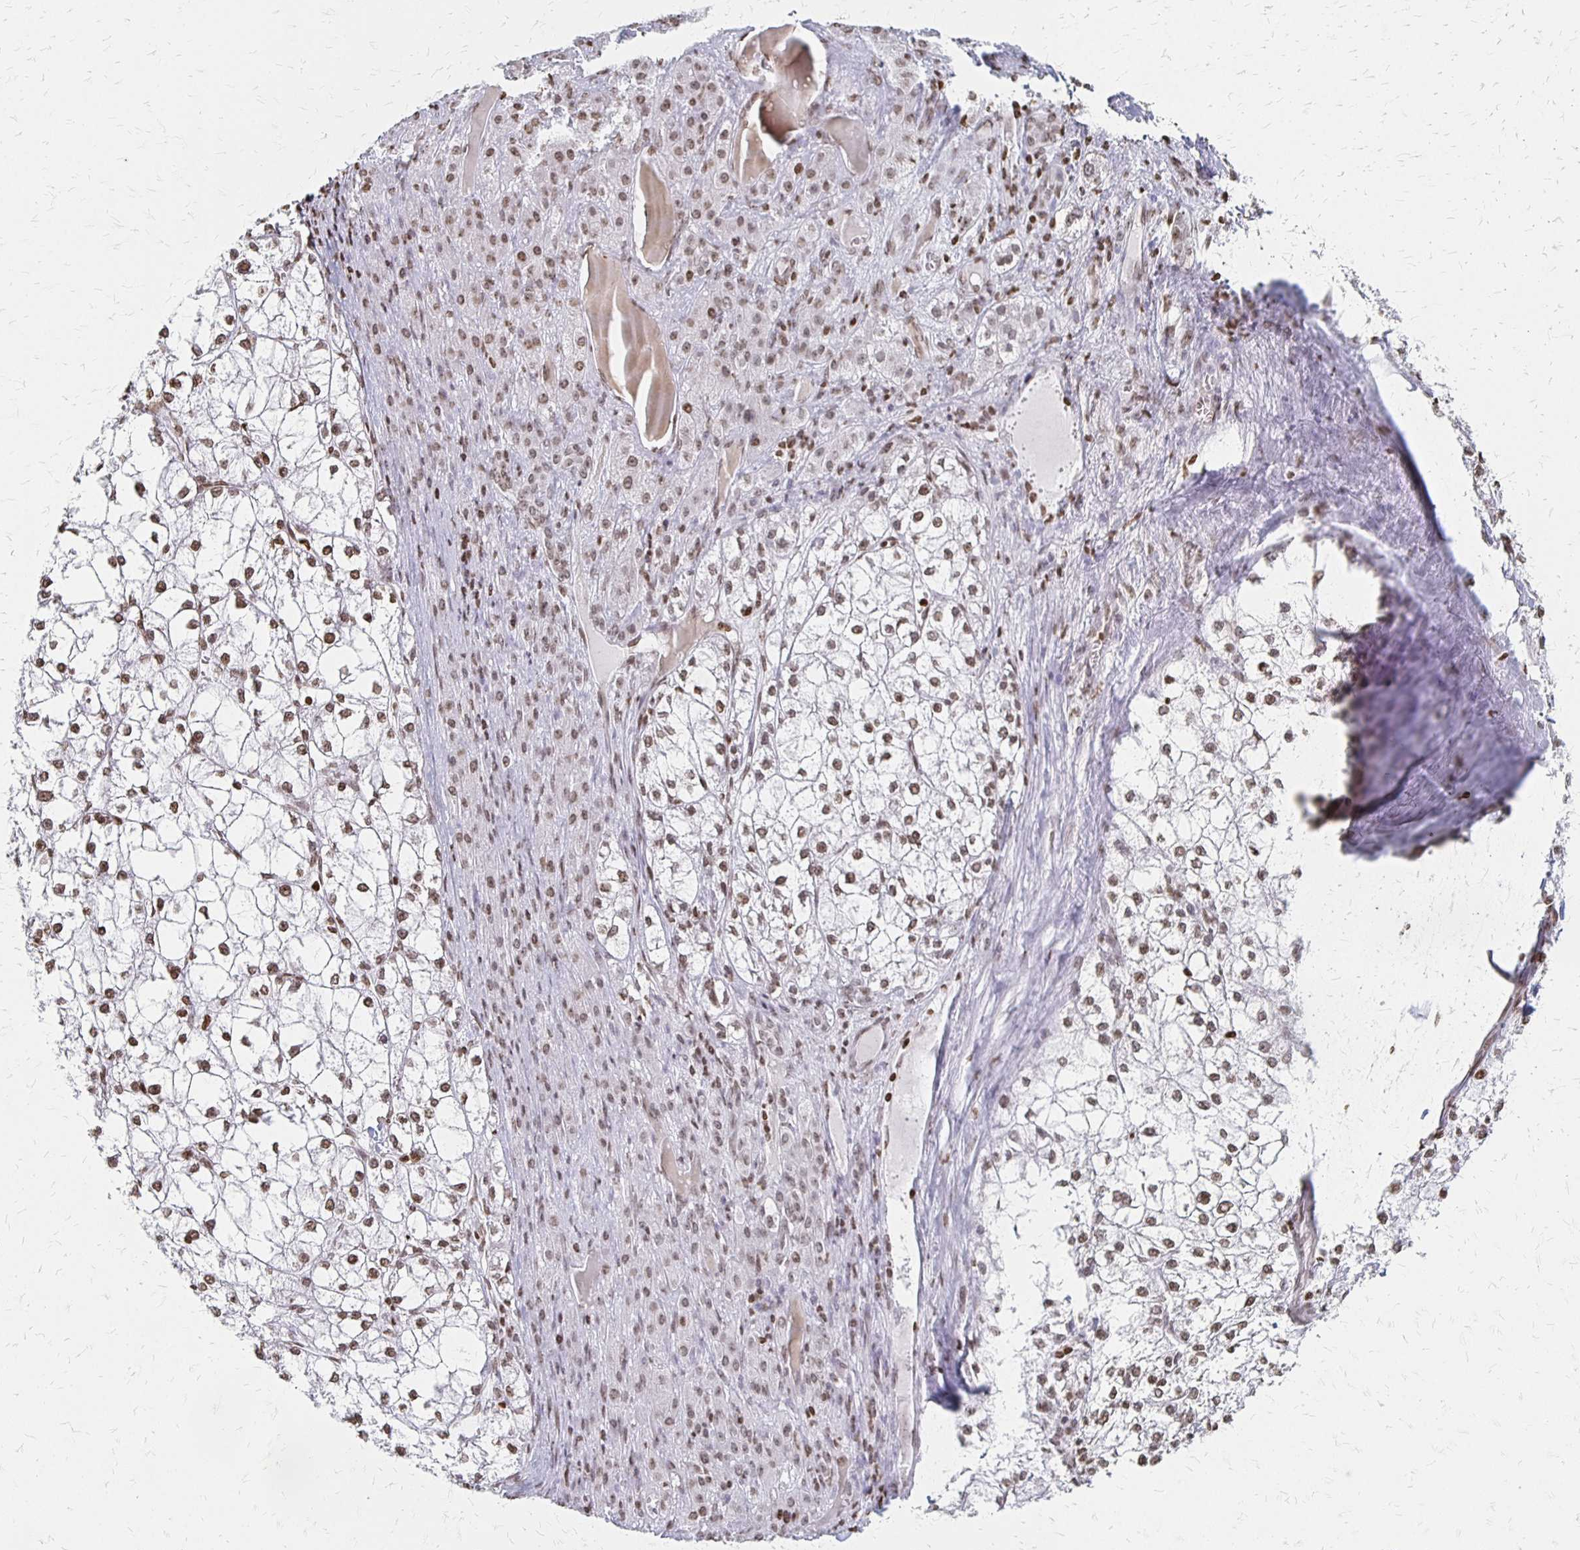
{"staining": {"intensity": "moderate", "quantity": ">75%", "location": "nuclear"}, "tissue": "liver cancer", "cell_type": "Tumor cells", "image_type": "cancer", "snomed": [{"axis": "morphology", "description": "Carcinoma, Hepatocellular, NOS"}, {"axis": "topography", "description": "Liver"}], "caption": "Moderate nuclear staining for a protein is appreciated in approximately >75% of tumor cells of liver cancer (hepatocellular carcinoma) using IHC.", "gene": "ZNF280C", "patient": {"sex": "female", "age": 43}}